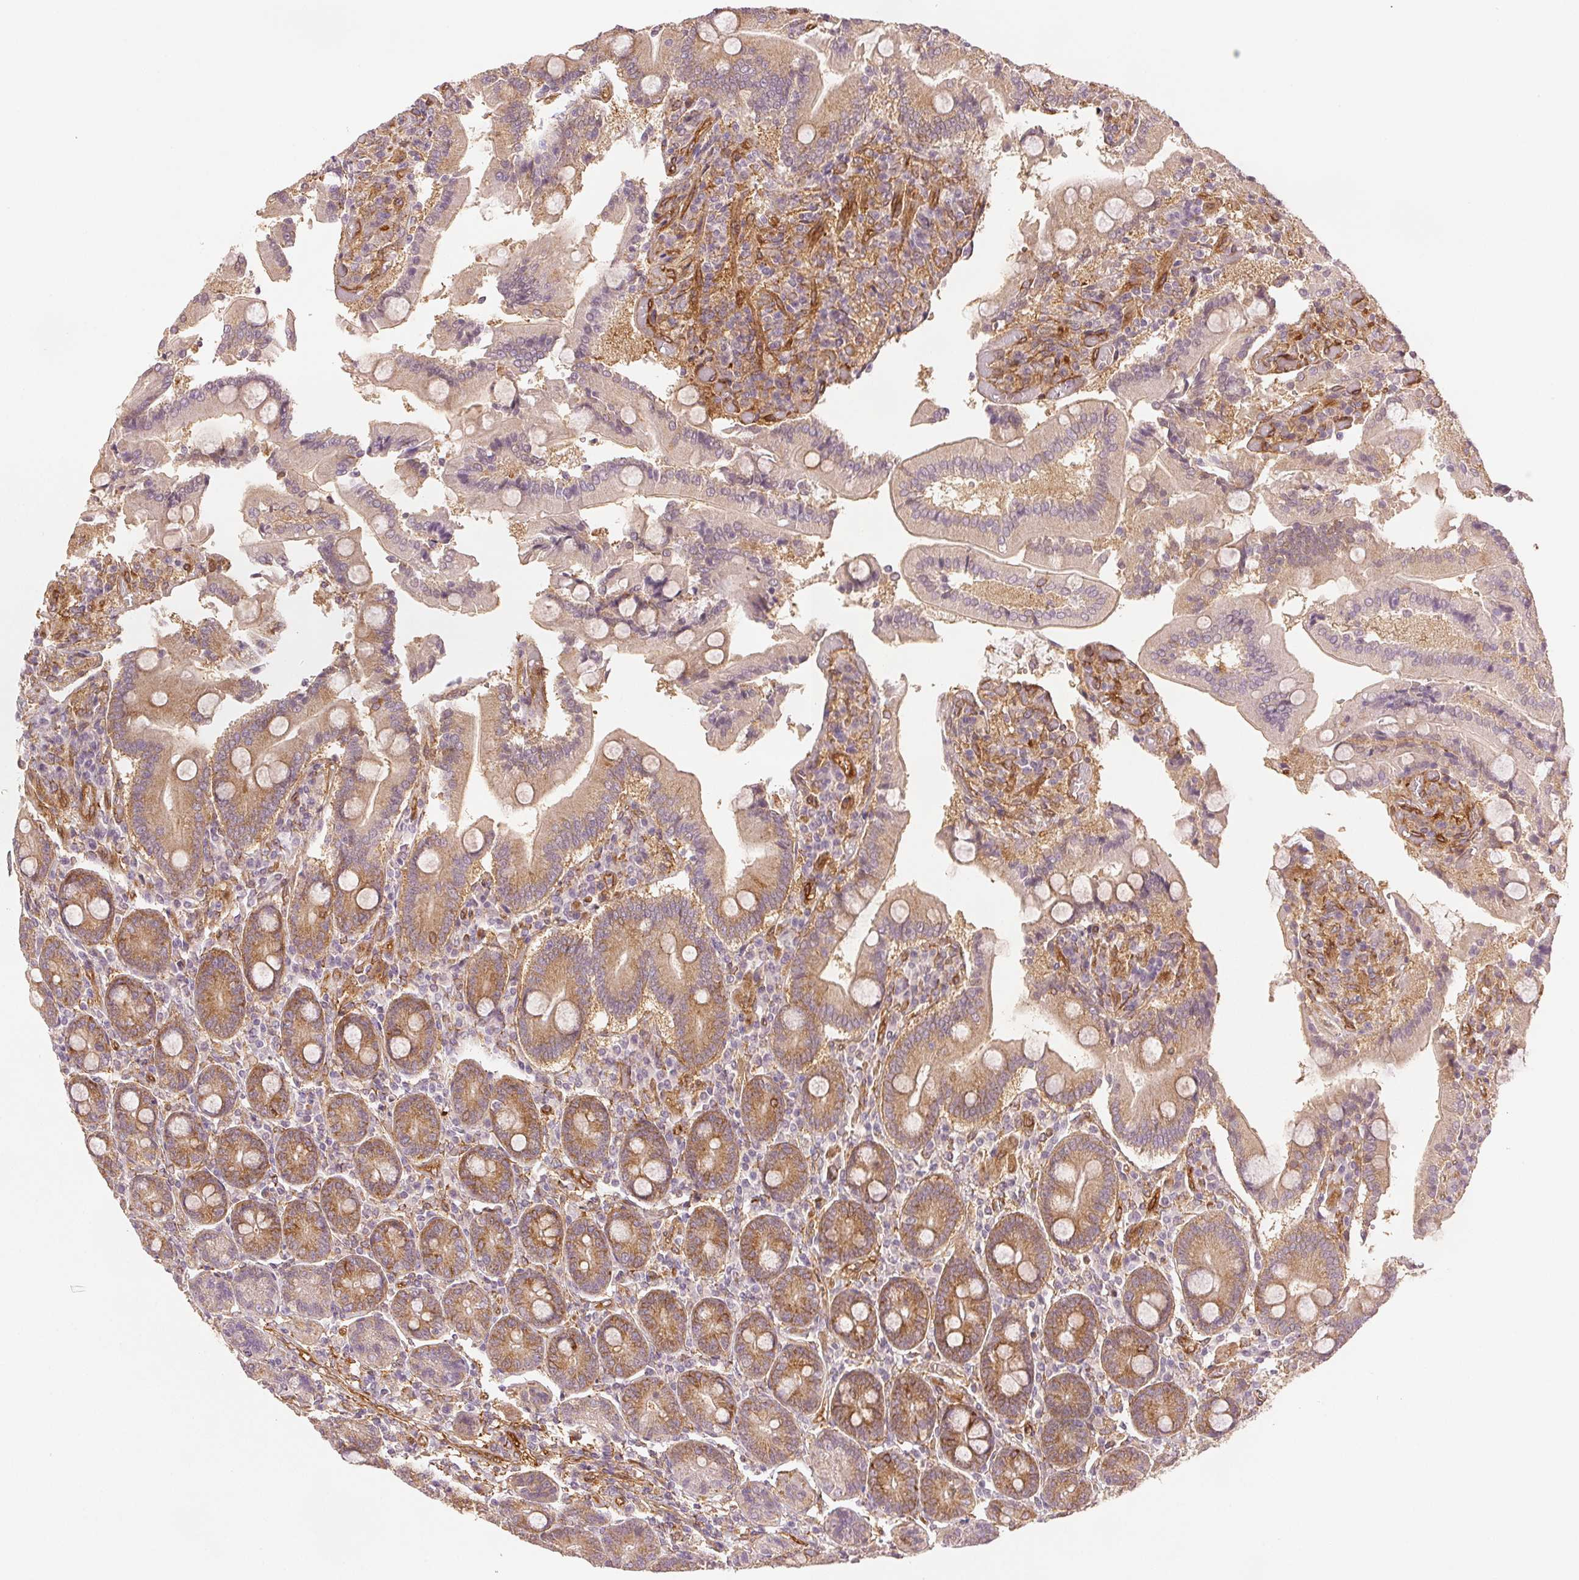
{"staining": {"intensity": "moderate", "quantity": "25%-75%", "location": "cytoplasmic/membranous"}, "tissue": "duodenum", "cell_type": "Glandular cells", "image_type": "normal", "snomed": [{"axis": "morphology", "description": "Normal tissue, NOS"}, {"axis": "topography", "description": "Duodenum"}], "caption": "Duodenum stained for a protein shows moderate cytoplasmic/membranous positivity in glandular cells.", "gene": "DIAPH2", "patient": {"sex": "female", "age": 62}}